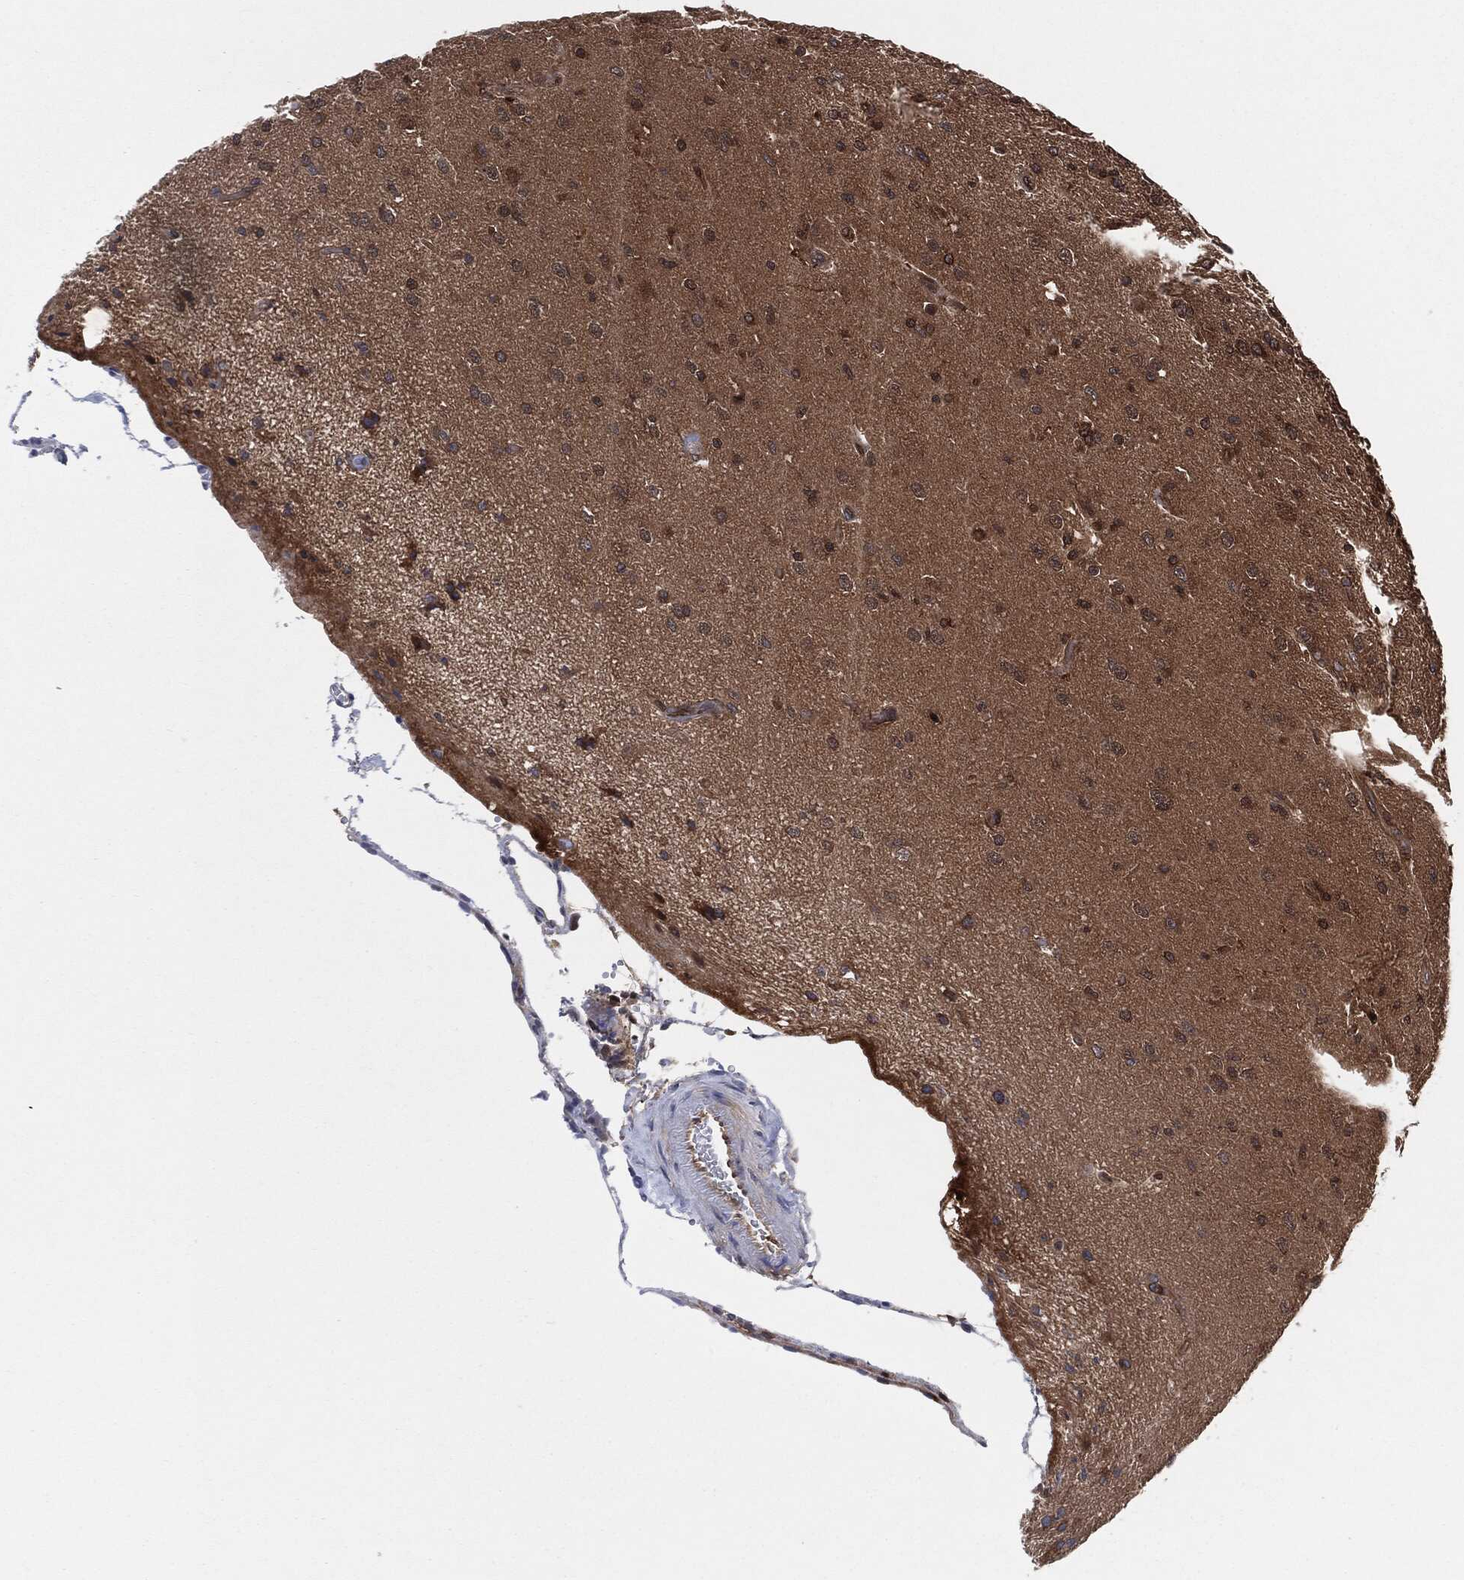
{"staining": {"intensity": "moderate", "quantity": "25%-75%", "location": "cytoplasmic/membranous"}, "tissue": "glioma", "cell_type": "Tumor cells", "image_type": "cancer", "snomed": [{"axis": "morphology", "description": "Glioma, malignant, High grade"}, {"axis": "topography", "description": "Brain"}], "caption": "Brown immunohistochemical staining in human malignant high-grade glioma reveals moderate cytoplasmic/membranous staining in approximately 25%-75% of tumor cells.", "gene": "XPNPEP1", "patient": {"sex": "male", "age": 56}}